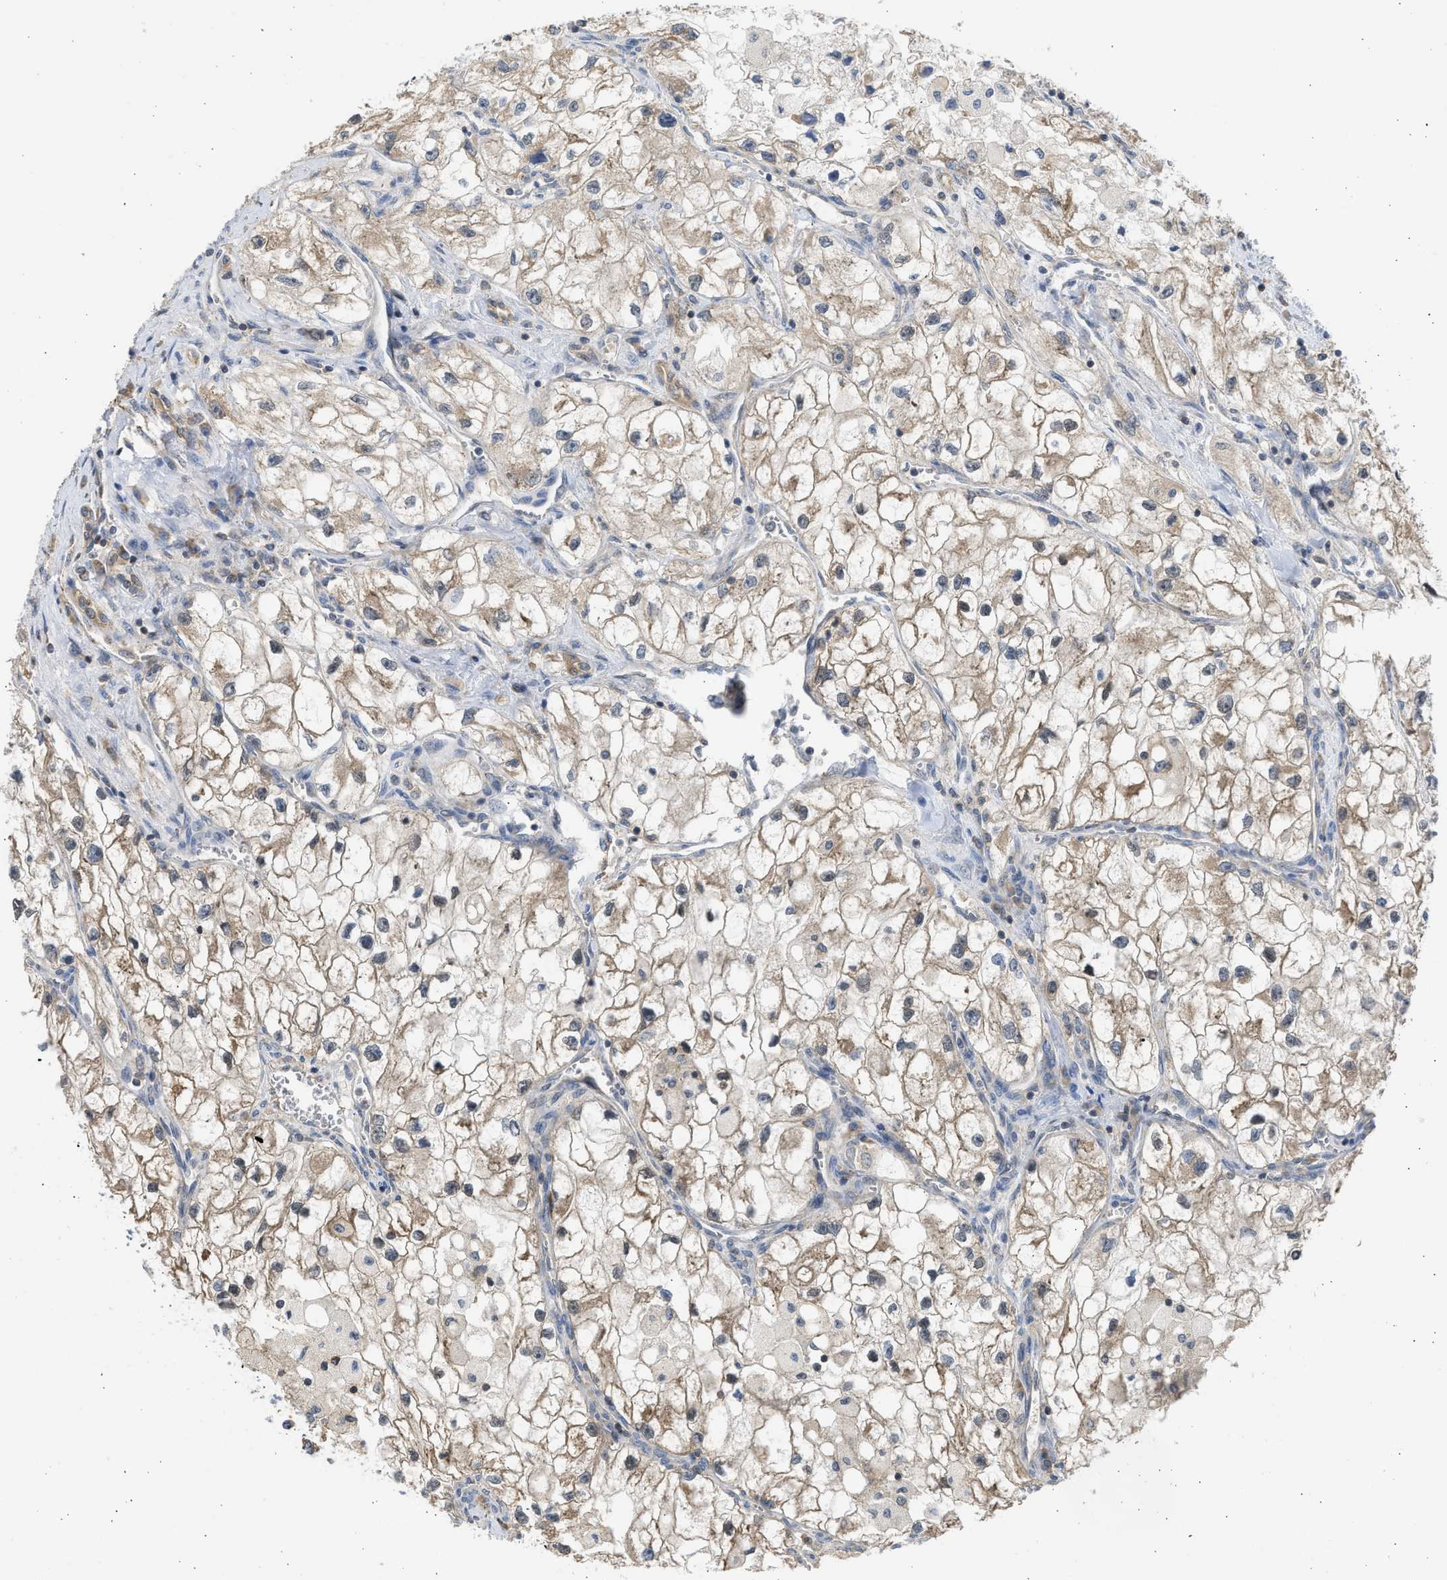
{"staining": {"intensity": "weak", "quantity": ">75%", "location": "cytoplasmic/membranous"}, "tissue": "renal cancer", "cell_type": "Tumor cells", "image_type": "cancer", "snomed": [{"axis": "morphology", "description": "Adenocarcinoma, NOS"}, {"axis": "topography", "description": "Kidney"}], "caption": "An image of human adenocarcinoma (renal) stained for a protein demonstrates weak cytoplasmic/membranous brown staining in tumor cells.", "gene": "CYP1A1", "patient": {"sex": "female", "age": 70}}